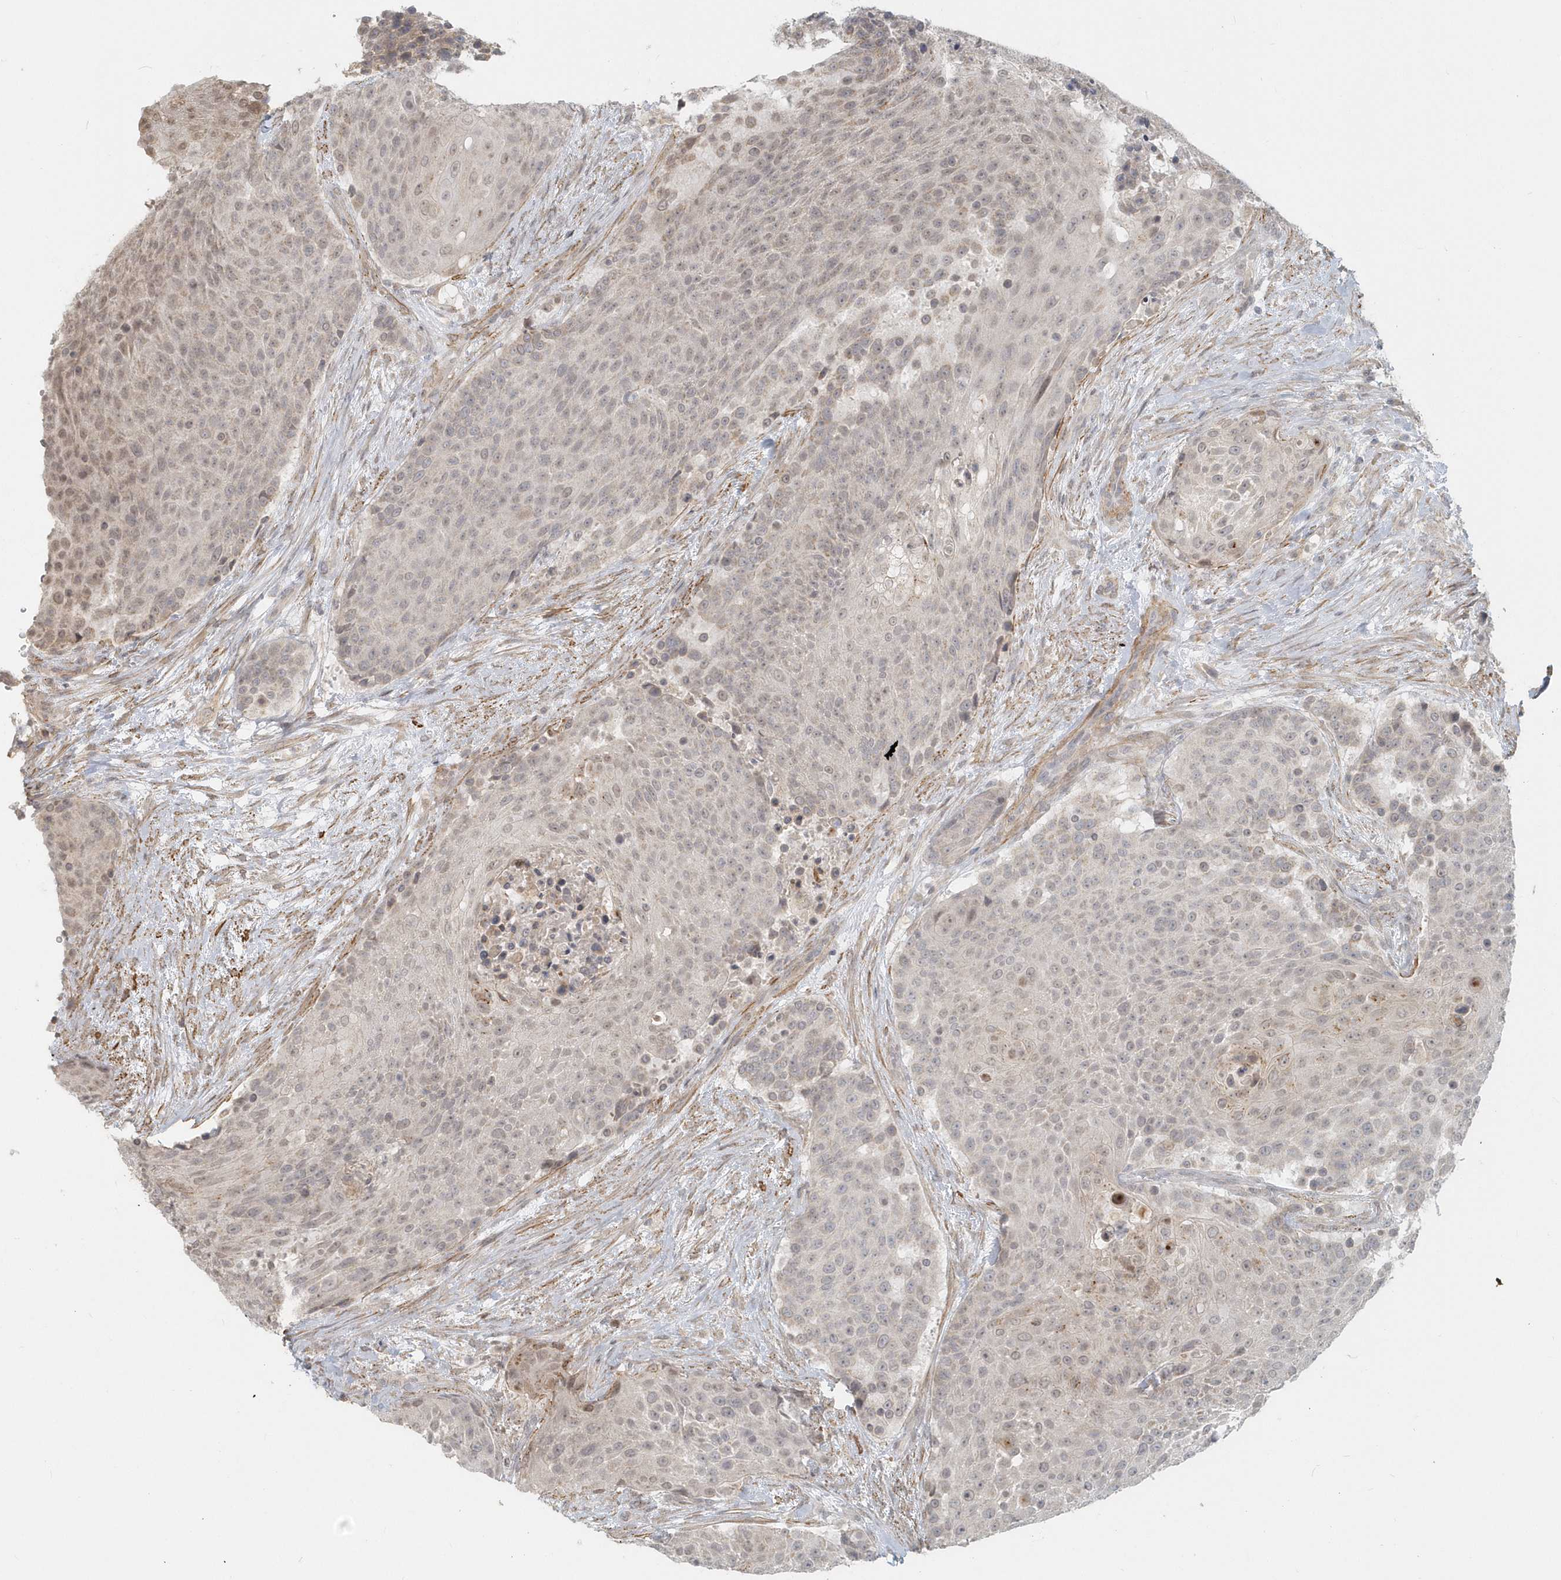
{"staining": {"intensity": "weak", "quantity": "<25%", "location": "nuclear"}, "tissue": "urothelial cancer", "cell_type": "Tumor cells", "image_type": "cancer", "snomed": [{"axis": "morphology", "description": "Urothelial carcinoma, High grade"}, {"axis": "topography", "description": "Urinary bladder"}], "caption": "Immunohistochemistry photomicrograph of human urothelial cancer stained for a protein (brown), which exhibits no positivity in tumor cells.", "gene": "NAPB", "patient": {"sex": "female", "age": 63}}